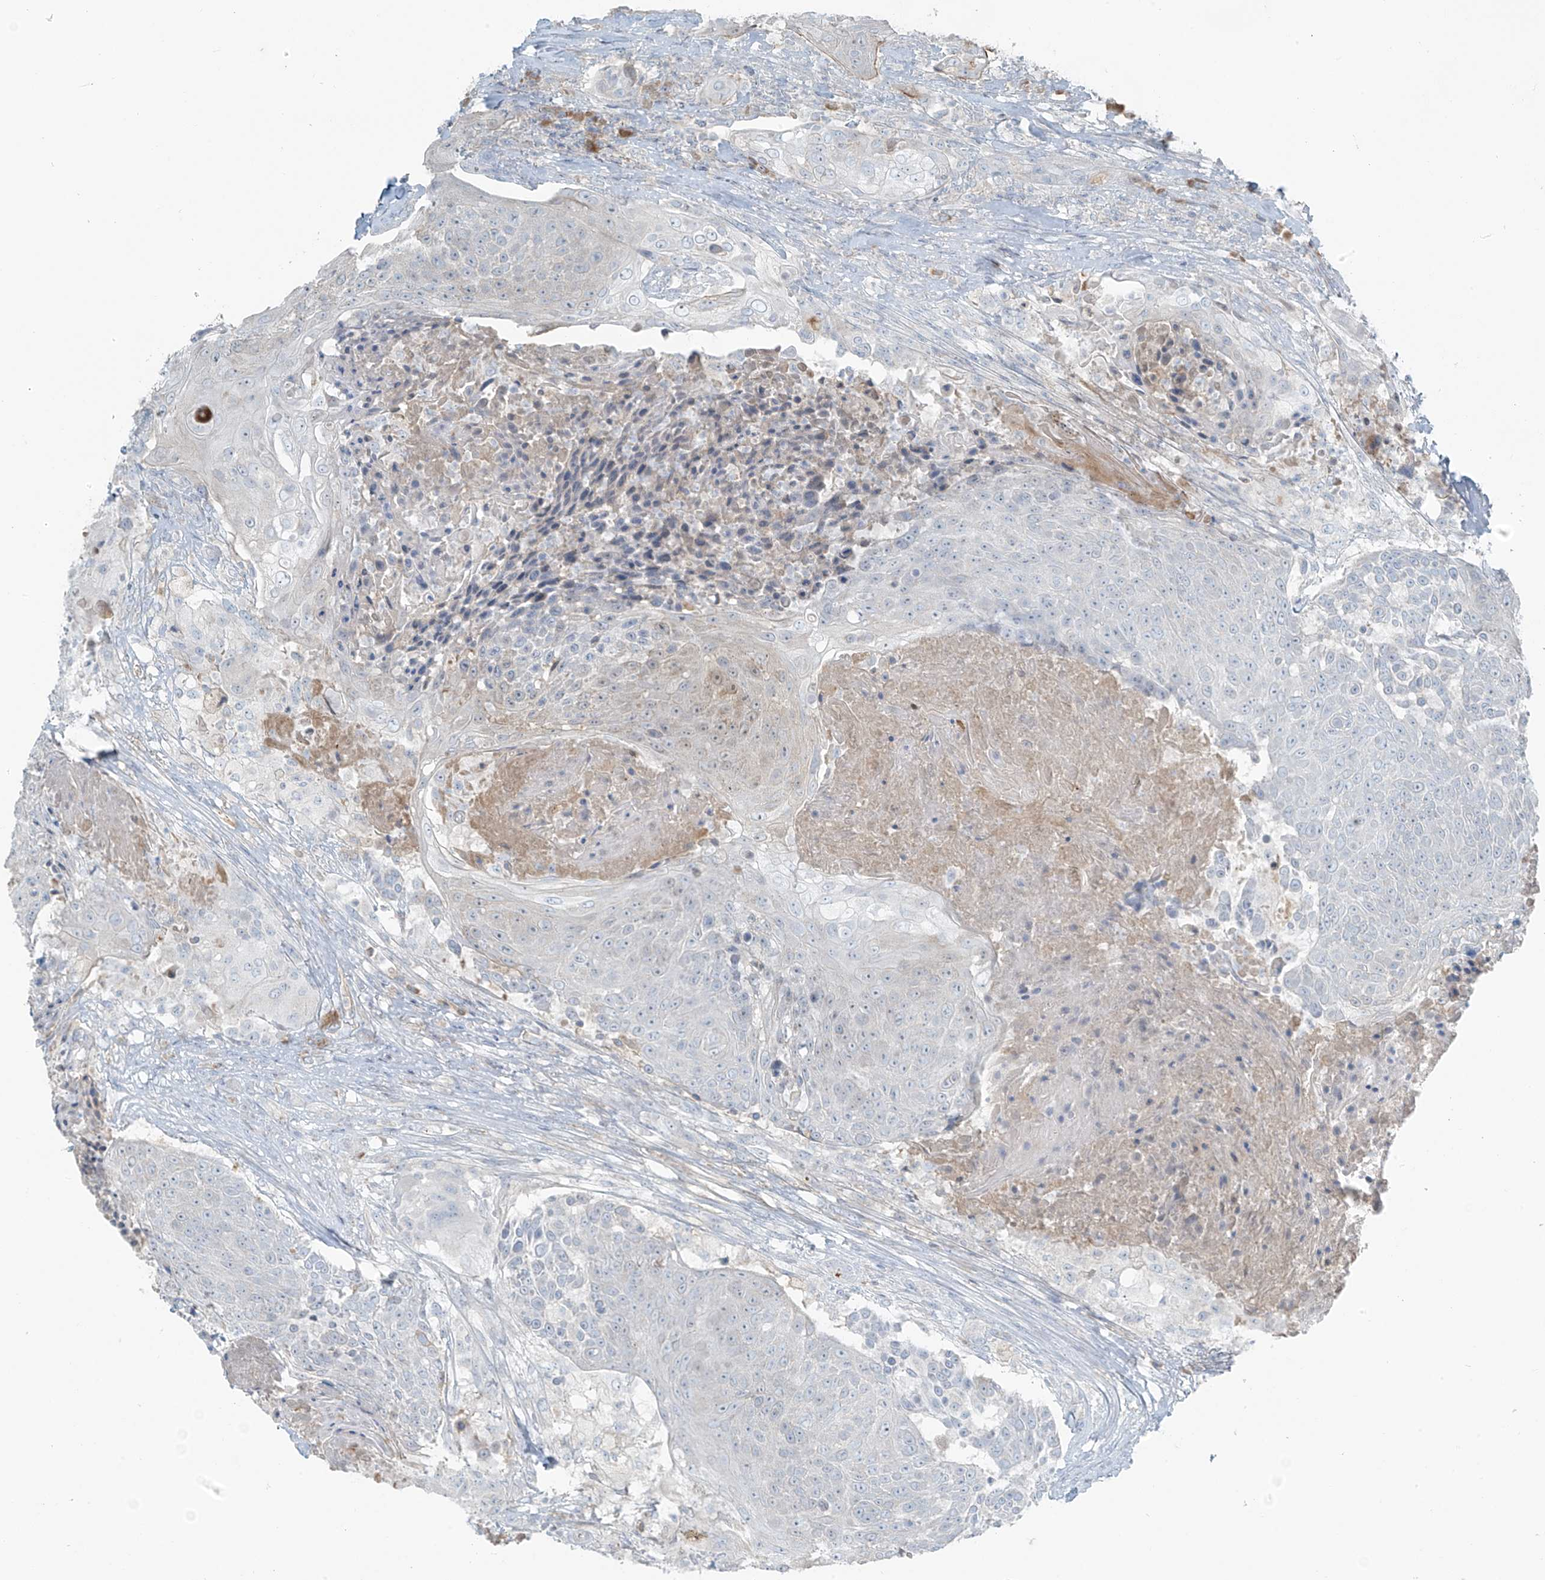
{"staining": {"intensity": "negative", "quantity": "none", "location": "none"}, "tissue": "urothelial cancer", "cell_type": "Tumor cells", "image_type": "cancer", "snomed": [{"axis": "morphology", "description": "Urothelial carcinoma, High grade"}, {"axis": "topography", "description": "Urinary bladder"}], "caption": "Human urothelial cancer stained for a protein using IHC exhibits no expression in tumor cells.", "gene": "FAM131C", "patient": {"sex": "female", "age": 63}}